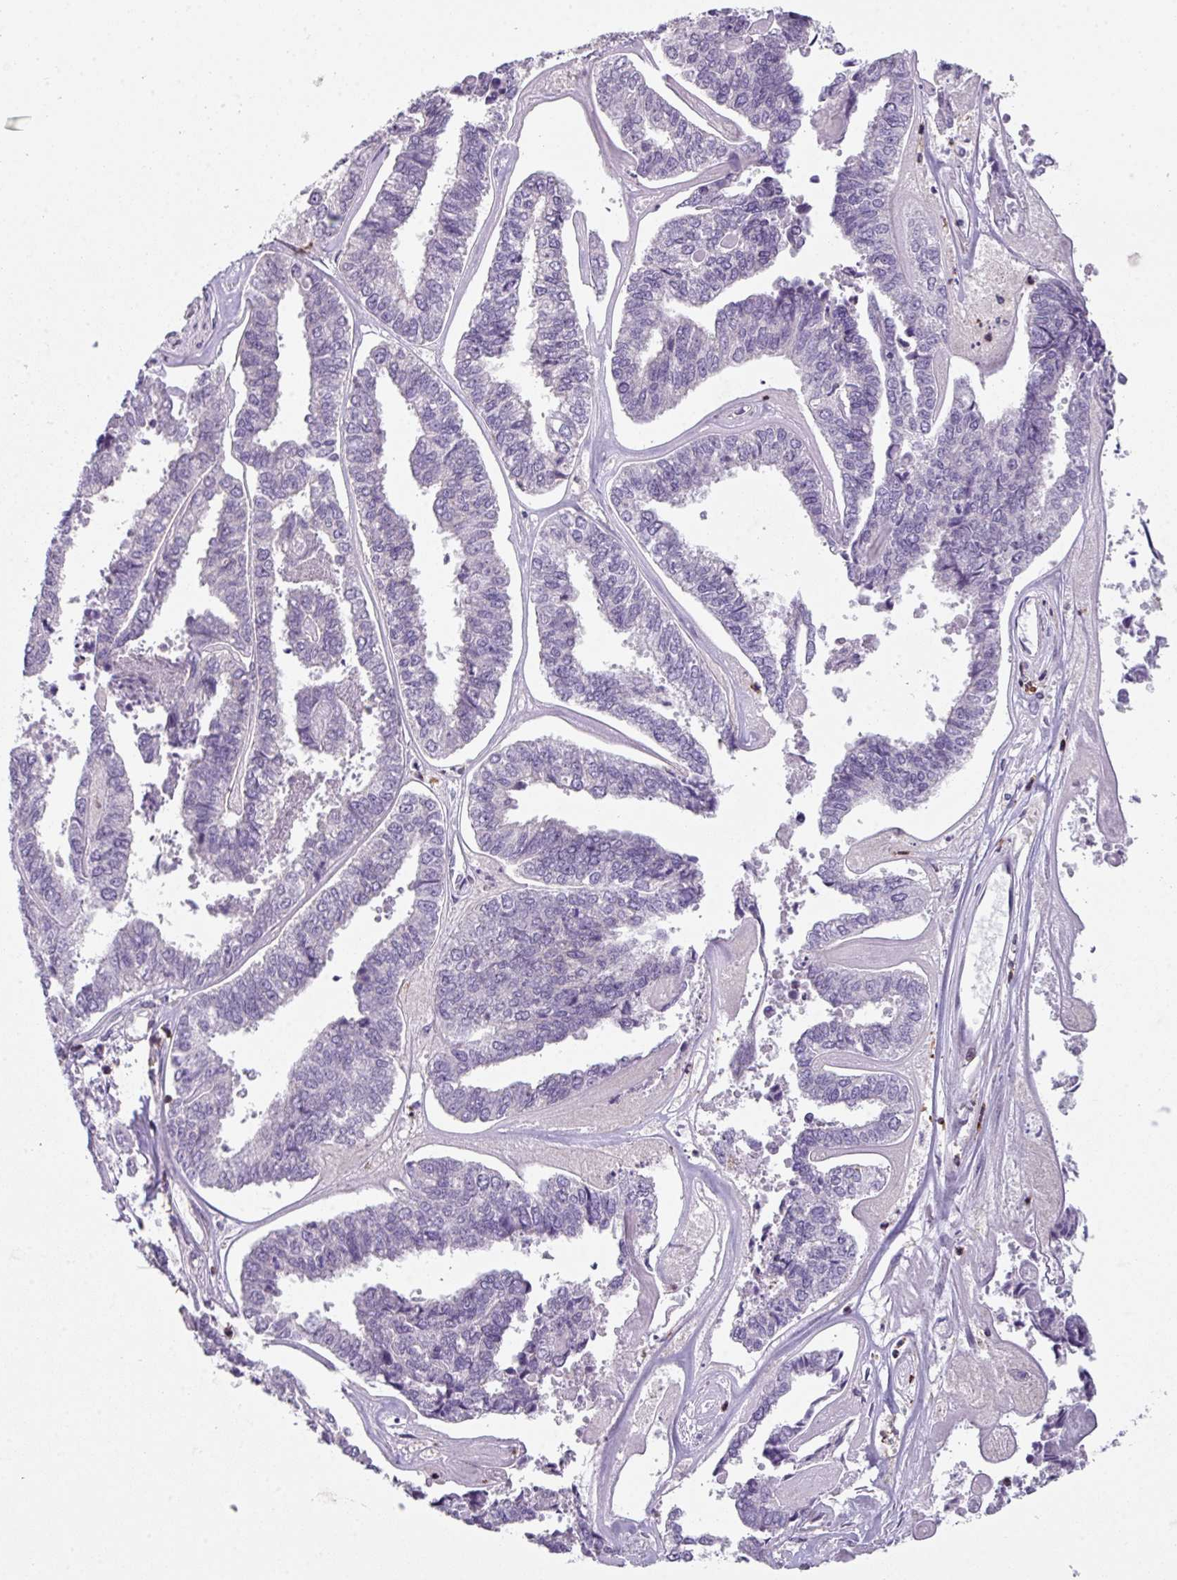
{"staining": {"intensity": "negative", "quantity": "none", "location": "none"}, "tissue": "endometrial cancer", "cell_type": "Tumor cells", "image_type": "cancer", "snomed": [{"axis": "morphology", "description": "Adenocarcinoma, NOS"}, {"axis": "topography", "description": "Endometrium"}], "caption": "Human adenocarcinoma (endometrial) stained for a protein using immunohistochemistry shows no staining in tumor cells.", "gene": "NEDD9", "patient": {"sex": "female", "age": 73}}